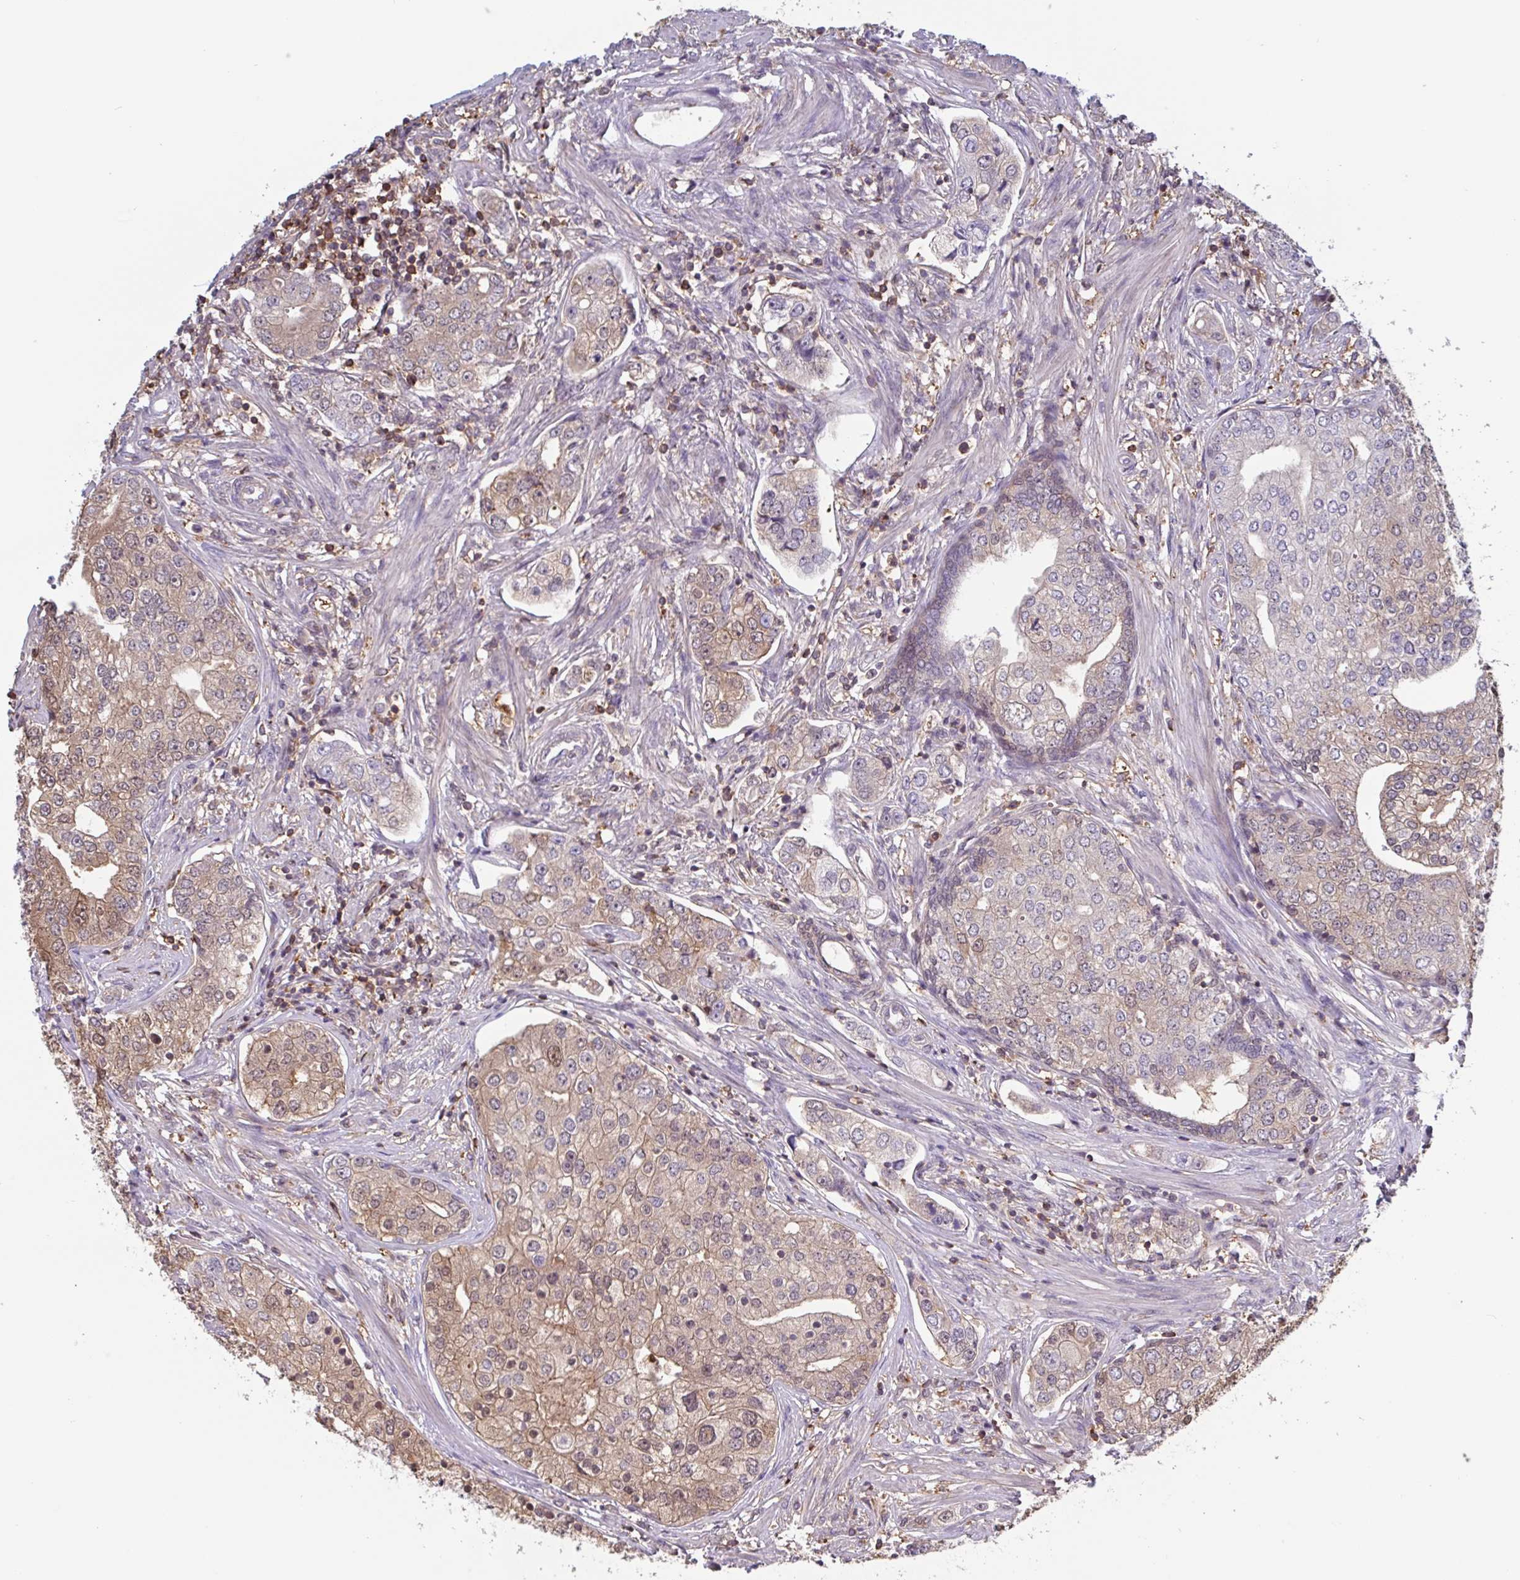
{"staining": {"intensity": "weak", "quantity": "25%-75%", "location": "cytoplasmic/membranous"}, "tissue": "prostate cancer", "cell_type": "Tumor cells", "image_type": "cancer", "snomed": [{"axis": "morphology", "description": "Adenocarcinoma, High grade"}, {"axis": "topography", "description": "Prostate"}], "caption": "Weak cytoplasmic/membranous protein staining is appreciated in about 25%-75% of tumor cells in prostate cancer (high-grade adenocarcinoma).", "gene": "OTOP2", "patient": {"sex": "male", "age": 60}}